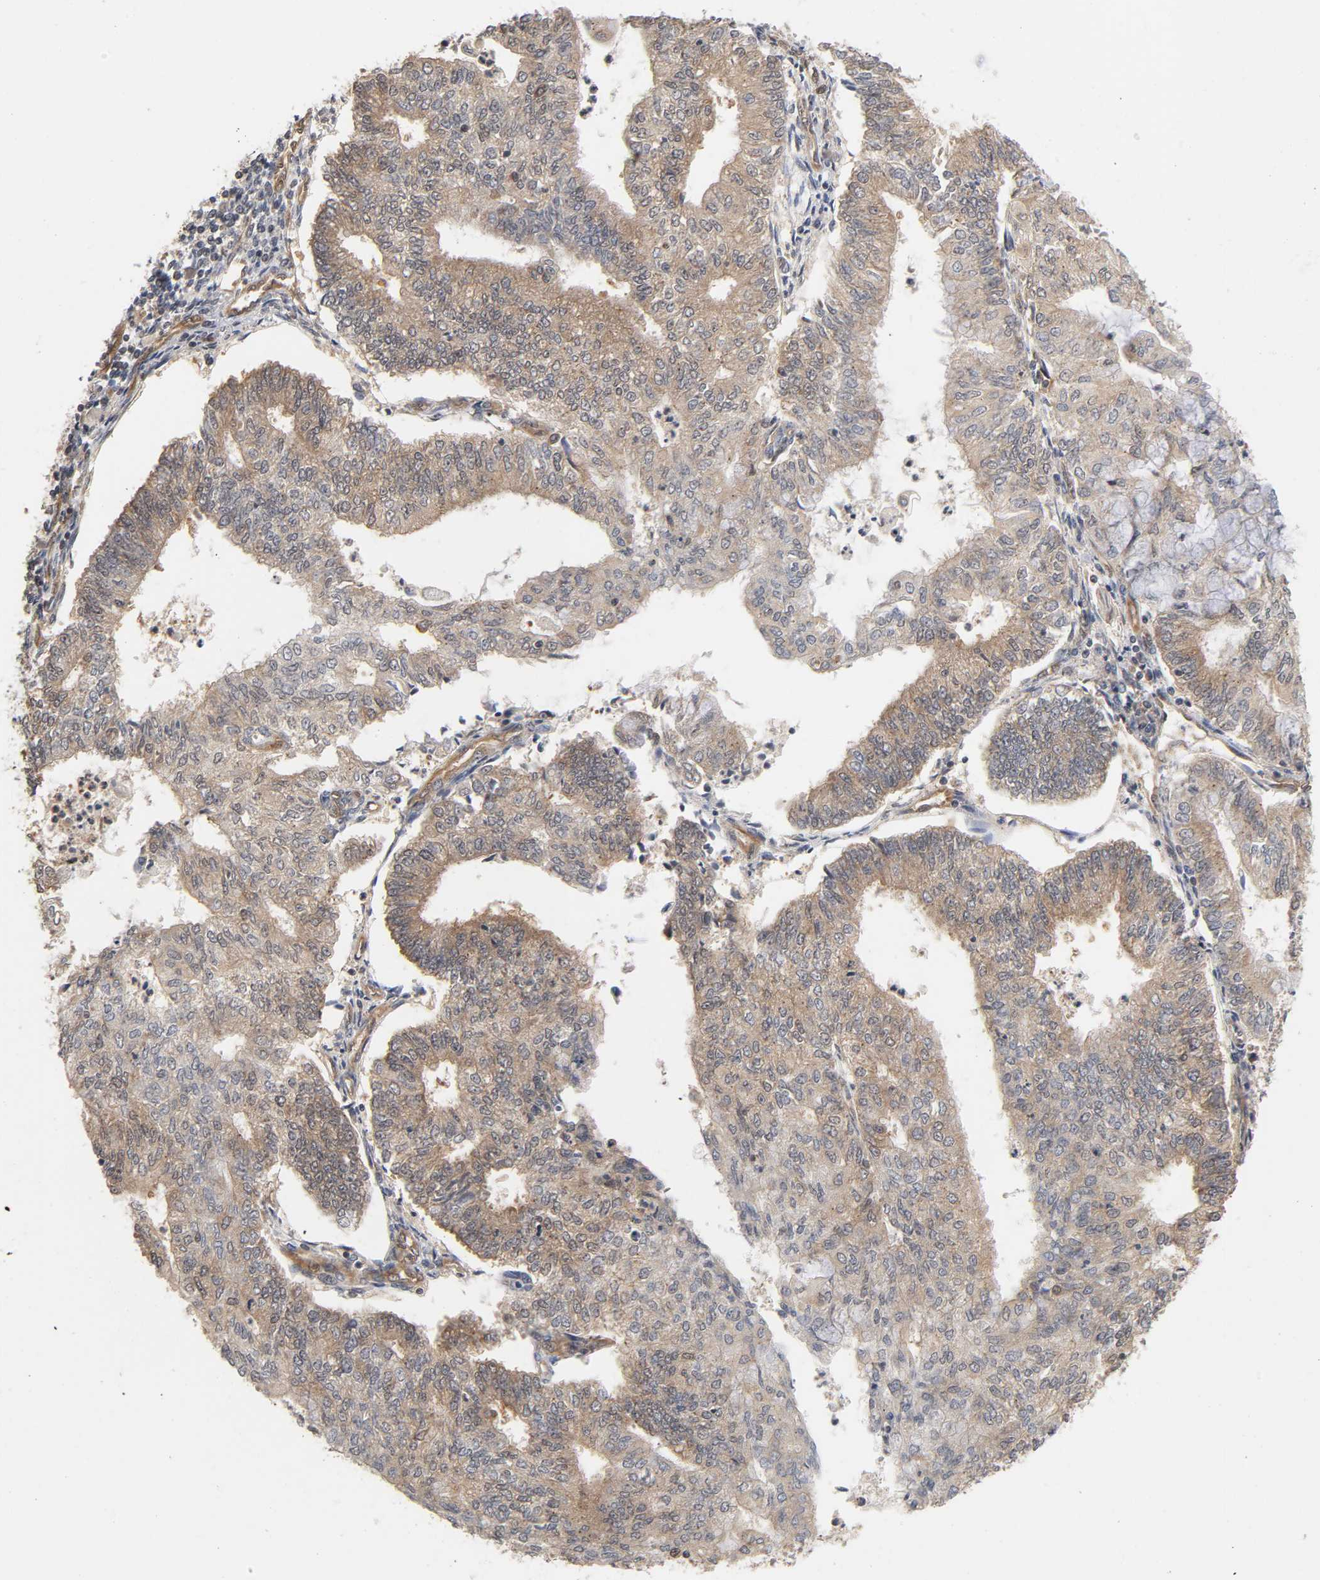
{"staining": {"intensity": "moderate", "quantity": ">75%", "location": "cytoplasmic/membranous"}, "tissue": "endometrial cancer", "cell_type": "Tumor cells", "image_type": "cancer", "snomed": [{"axis": "morphology", "description": "Adenocarcinoma, NOS"}, {"axis": "topography", "description": "Endometrium"}], "caption": "This is an image of immunohistochemistry (IHC) staining of adenocarcinoma (endometrial), which shows moderate expression in the cytoplasmic/membranous of tumor cells.", "gene": "CDC37", "patient": {"sex": "female", "age": 59}}